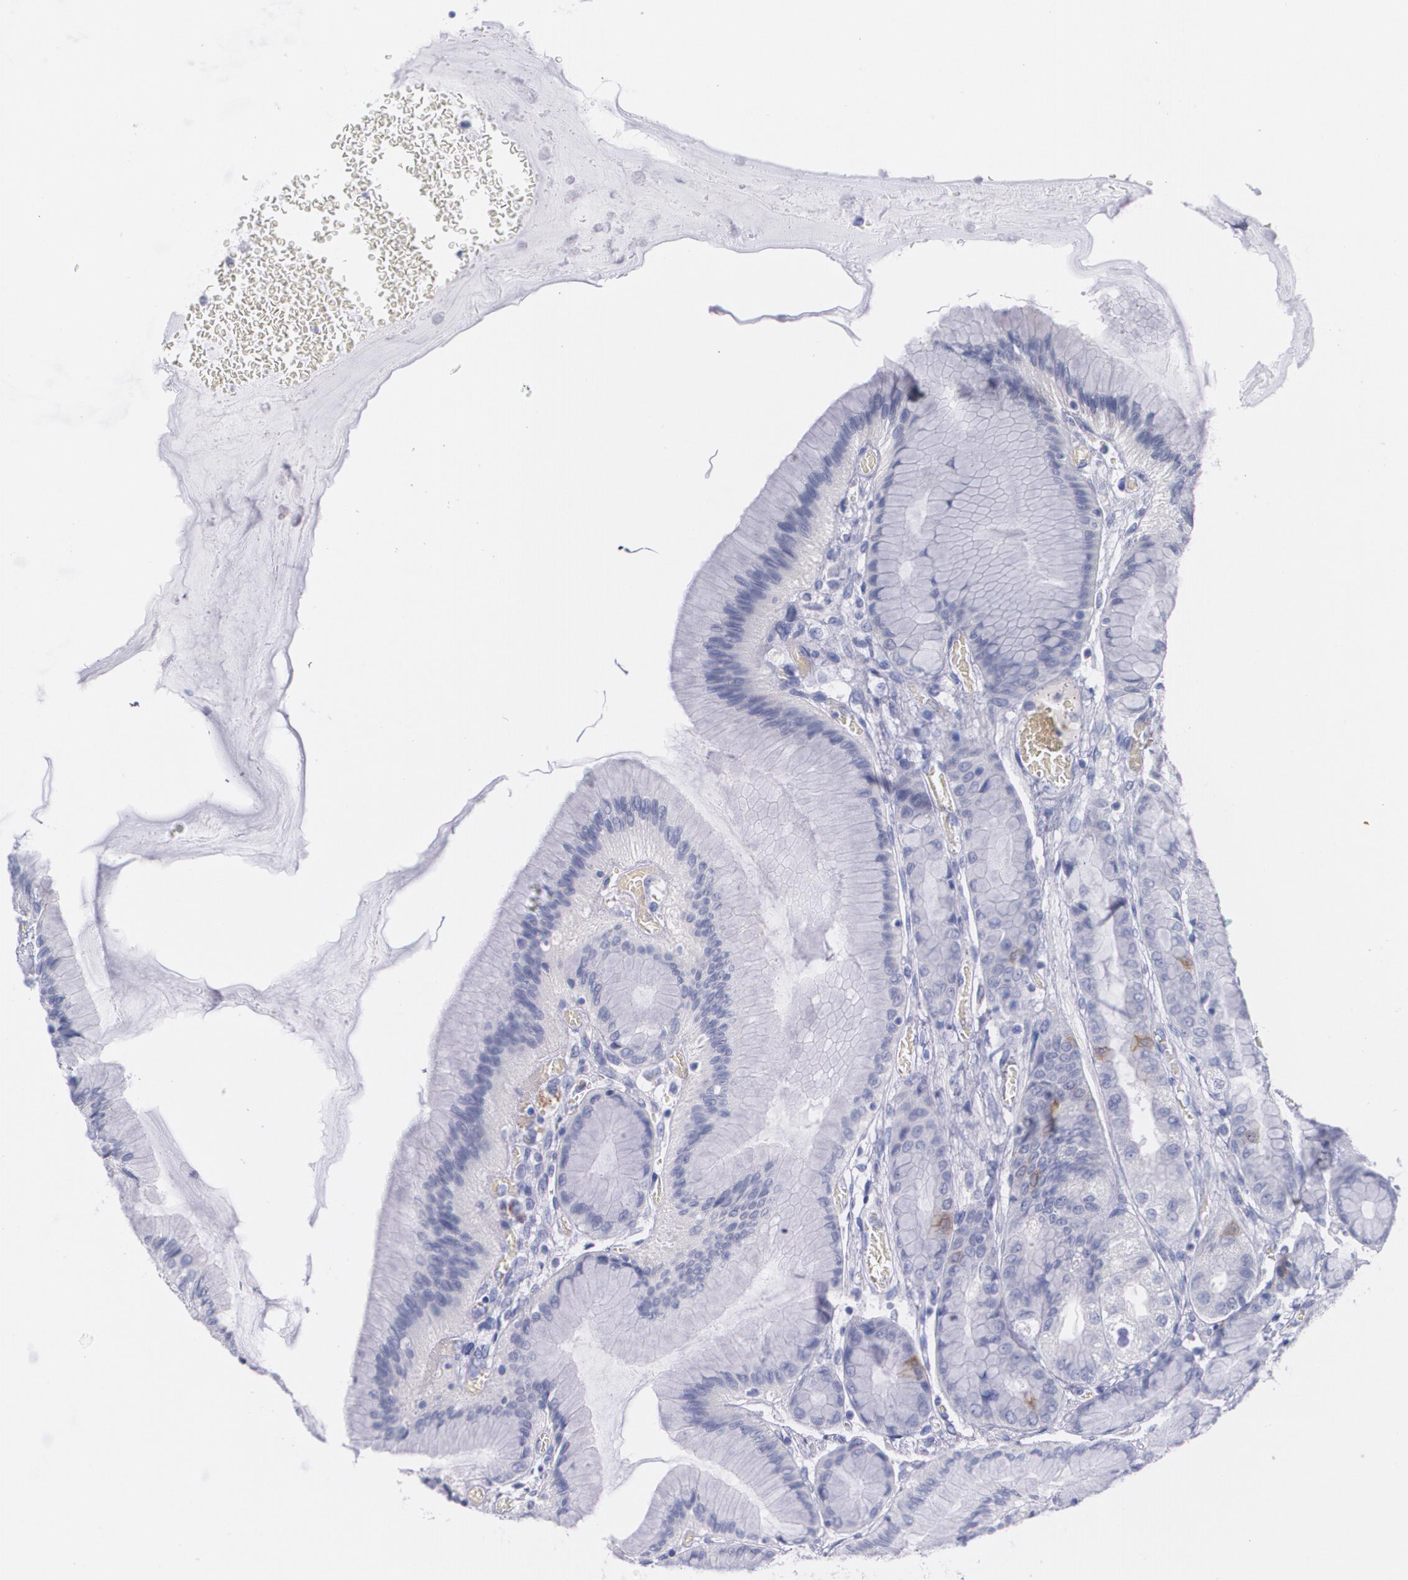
{"staining": {"intensity": "strong", "quantity": "<25%", "location": "cytoplasmic/membranous"}, "tissue": "stomach", "cell_type": "Glandular cells", "image_type": "normal", "snomed": [{"axis": "morphology", "description": "Normal tissue, NOS"}, {"axis": "morphology", "description": "Adenocarcinoma, NOS"}, {"axis": "topography", "description": "Stomach"}, {"axis": "topography", "description": "Stomach, lower"}], "caption": "A medium amount of strong cytoplasmic/membranous positivity is identified in approximately <25% of glandular cells in normal stomach. (Stains: DAB (3,3'-diaminobenzidine) in brown, nuclei in blue, Microscopy: brightfield microscopy at high magnification).", "gene": "HMMR", "patient": {"sex": "female", "age": 65}}